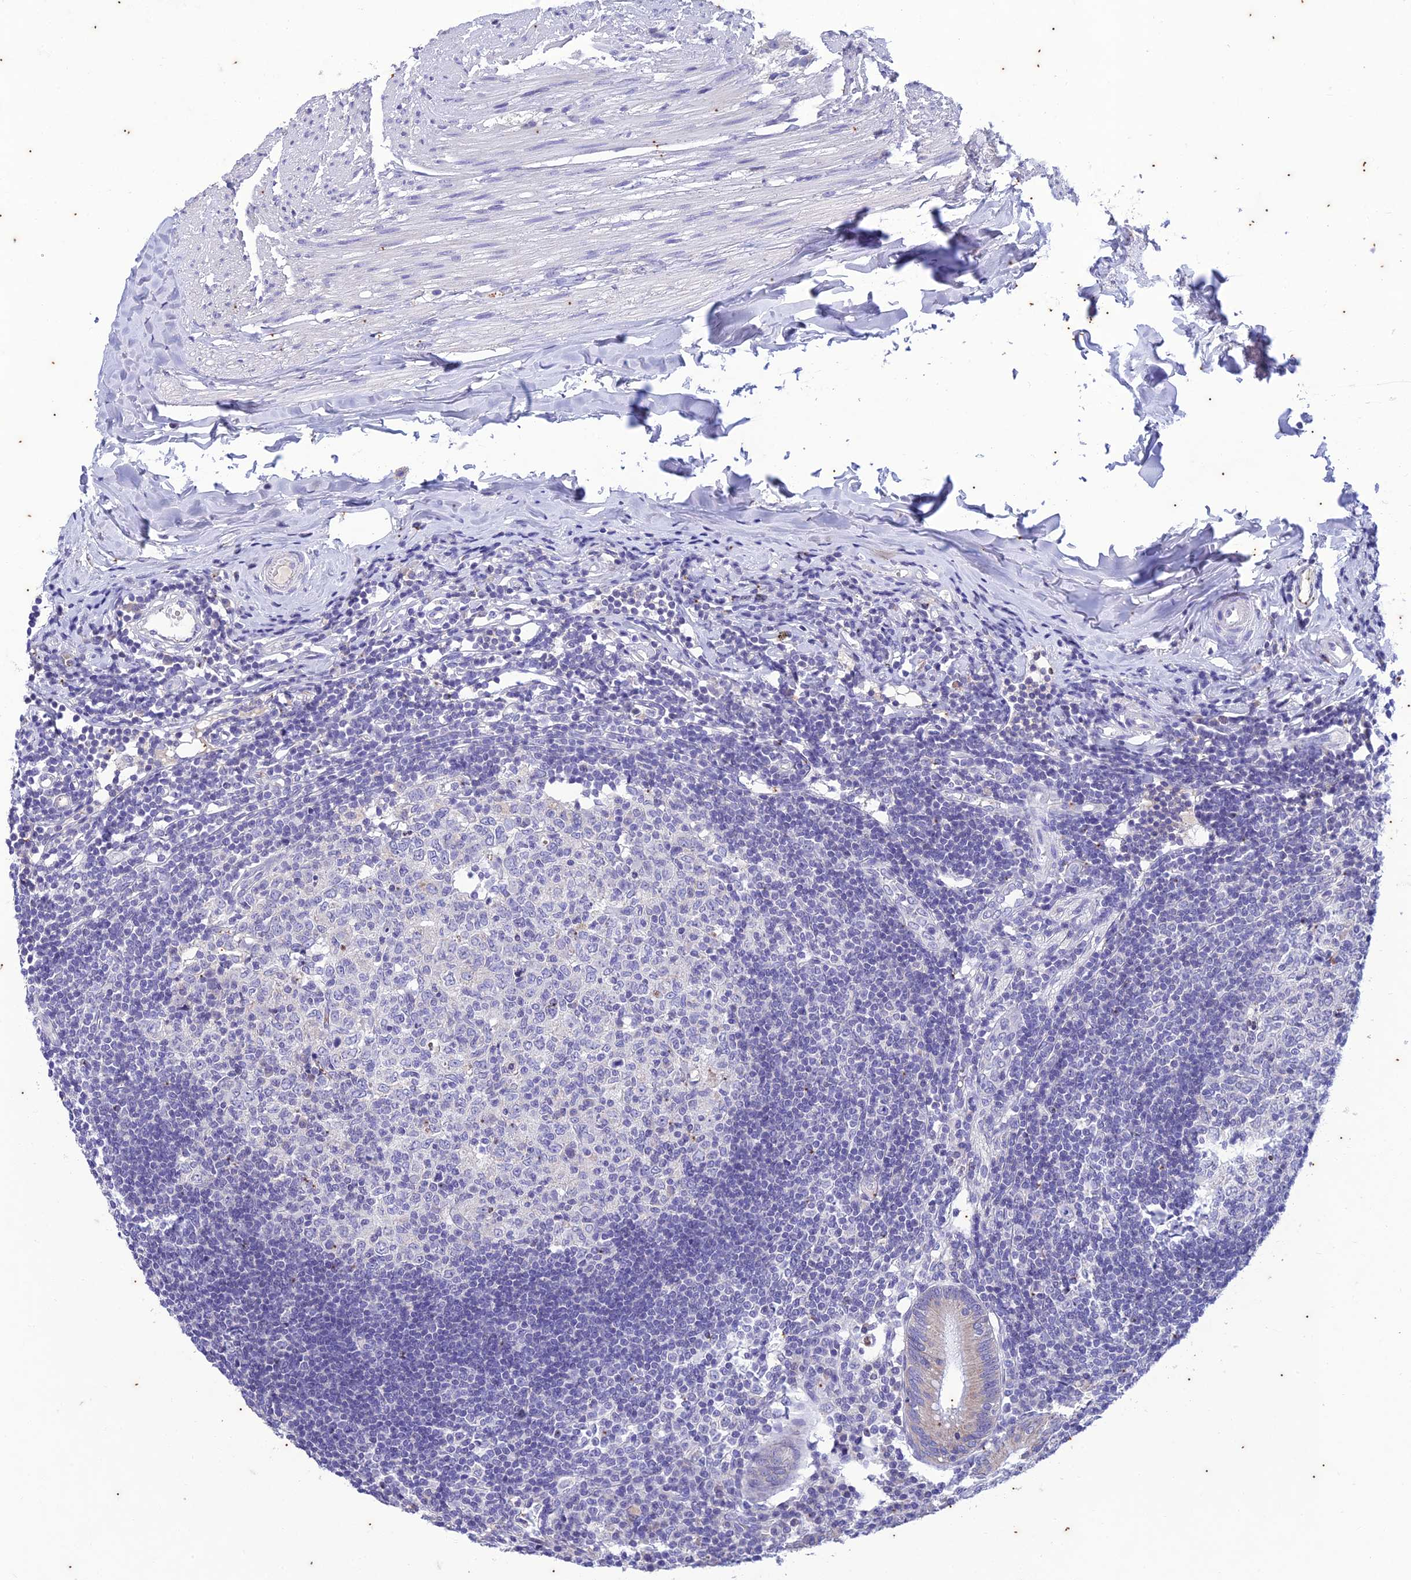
{"staining": {"intensity": "weak", "quantity": "<25%", "location": "cytoplasmic/membranous"}, "tissue": "appendix", "cell_type": "Glandular cells", "image_type": "normal", "snomed": [{"axis": "morphology", "description": "Normal tissue, NOS"}, {"axis": "topography", "description": "Appendix"}], "caption": "A micrograph of human appendix is negative for staining in glandular cells. Brightfield microscopy of immunohistochemistry stained with DAB (brown) and hematoxylin (blue), captured at high magnification.", "gene": "TMEM40", "patient": {"sex": "female", "age": 54}}